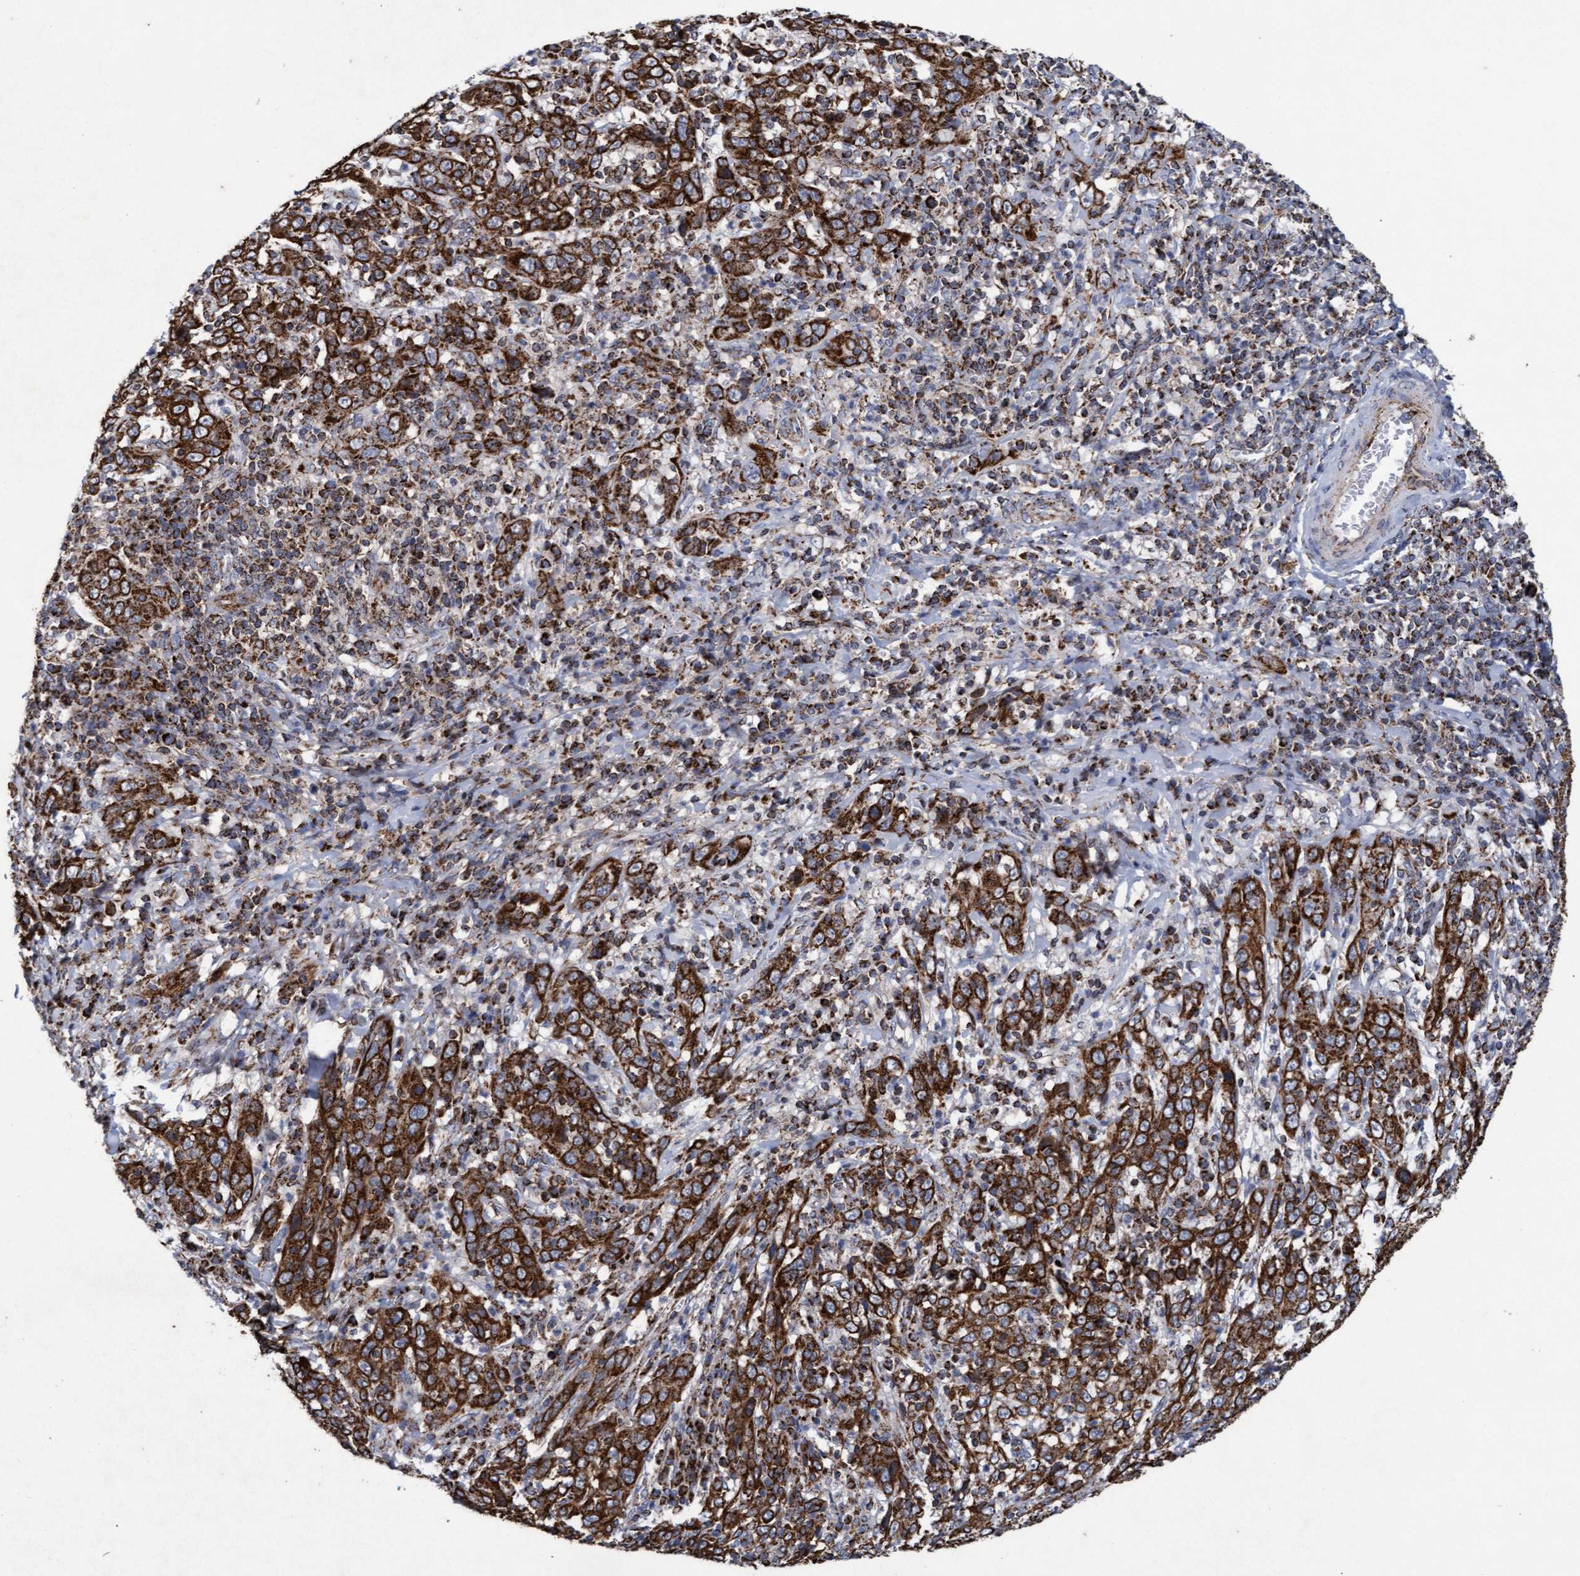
{"staining": {"intensity": "strong", "quantity": ">75%", "location": "cytoplasmic/membranous"}, "tissue": "cervical cancer", "cell_type": "Tumor cells", "image_type": "cancer", "snomed": [{"axis": "morphology", "description": "Squamous cell carcinoma, NOS"}, {"axis": "topography", "description": "Cervix"}], "caption": "Immunohistochemistry (IHC) histopathology image of neoplastic tissue: human squamous cell carcinoma (cervical) stained using IHC demonstrates high levels of strong protein expression localized specifically in the cytoplasmic/membranous of tumor cells, appearing as a cytoplasmic/membranous brown color.", "gene": "MRPL38", "patient": {"sex": "female", "age": 46}}